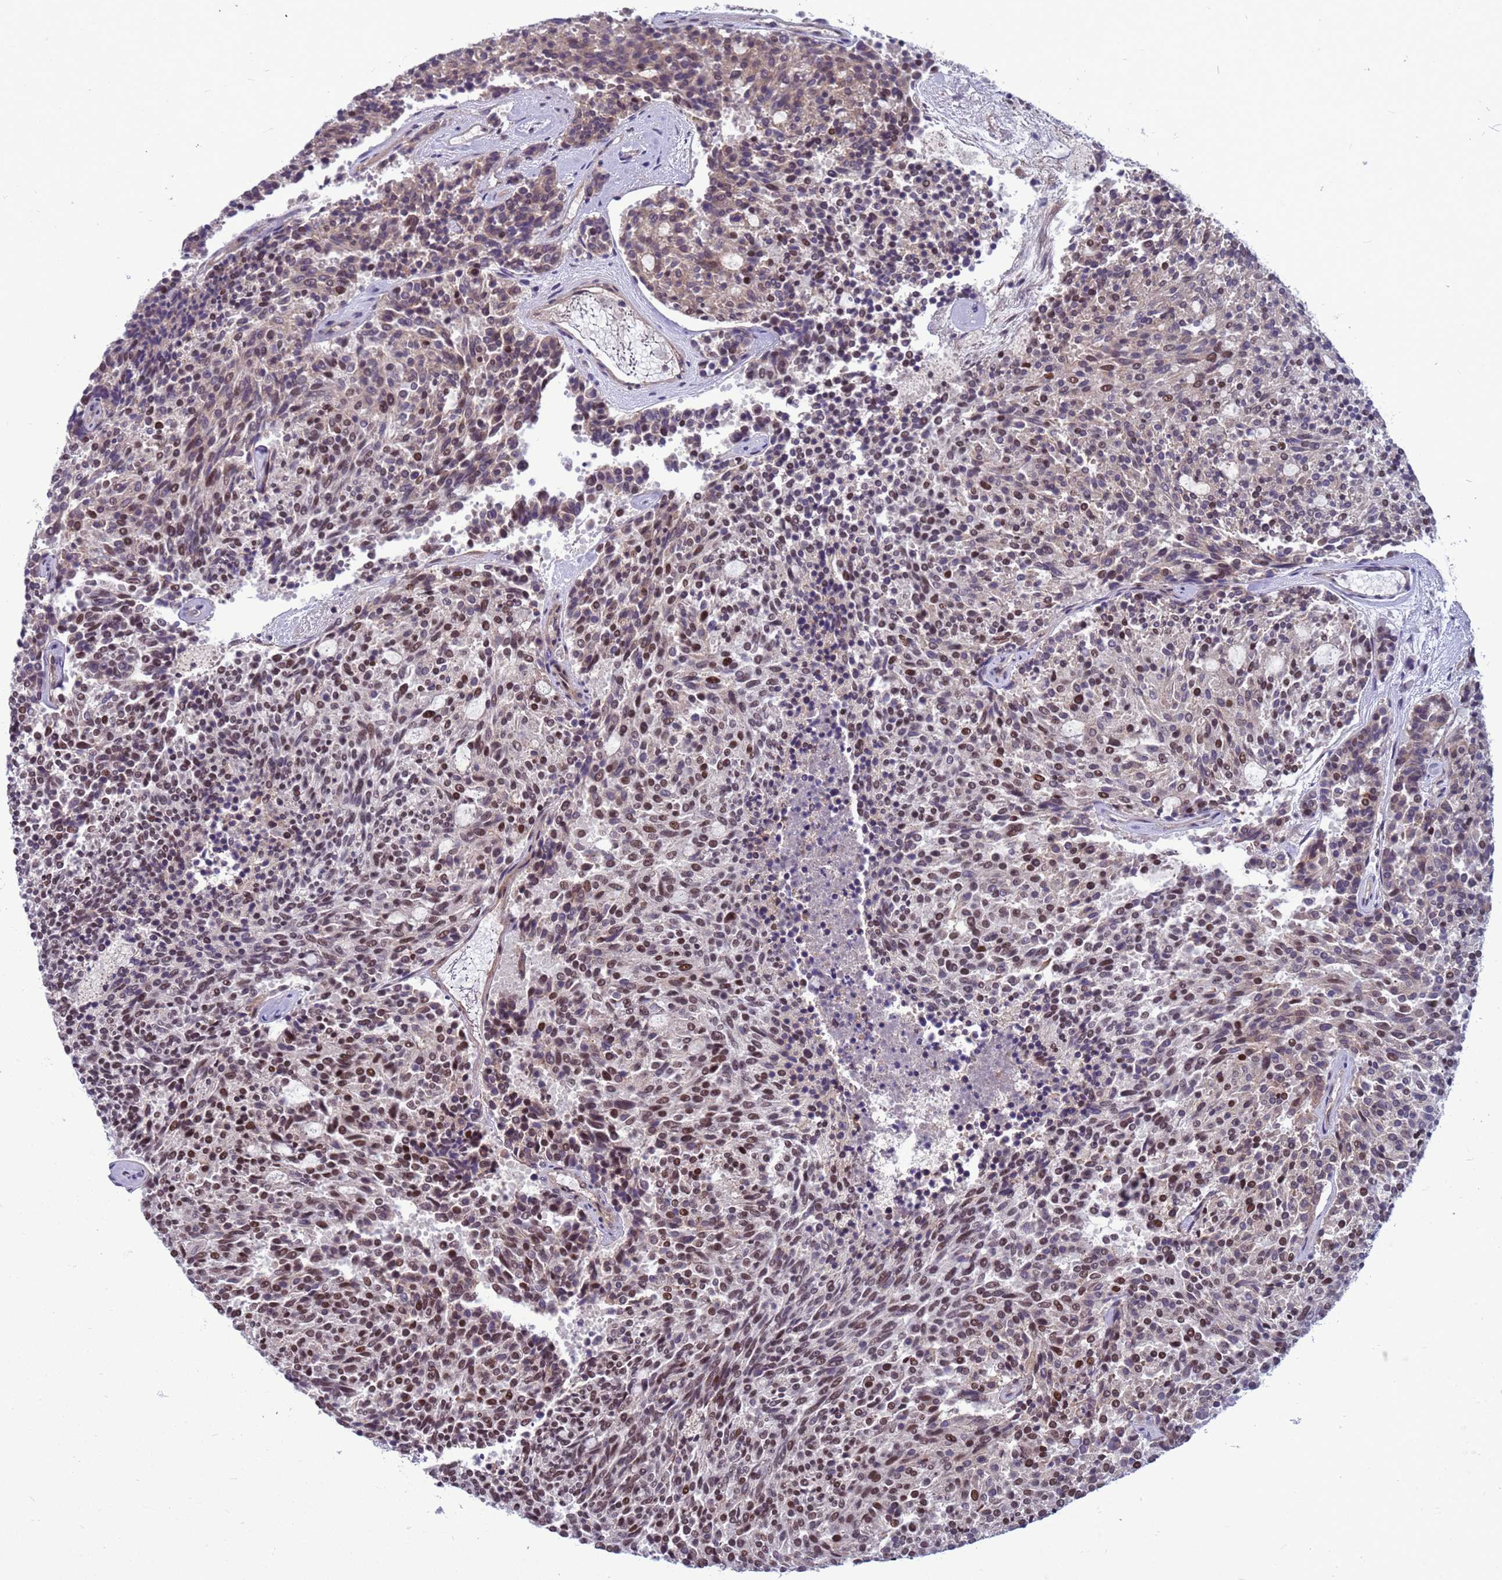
{"staining": {"intensity": "strong", "quantity": "25%-75%", "location": "nuclear"}, "tissue": "carcinoid", "cell_type": "Tumor cells", "image_type": "cancer", "snomed": [{"axis": "morphology", "description": "Carcinoid, malignant, NOS"}, {"axis": "topography", "description": "Pancreas"}], "caption": "DAB (3,3'-diaminobenzidine) immunohistochemical staining of carcinoid reveals strong nuclear protein staining in approximately 25%-75% of tumor cells.", "gene": "NSL1", "patient": {"sex": "female", "age": 54}}